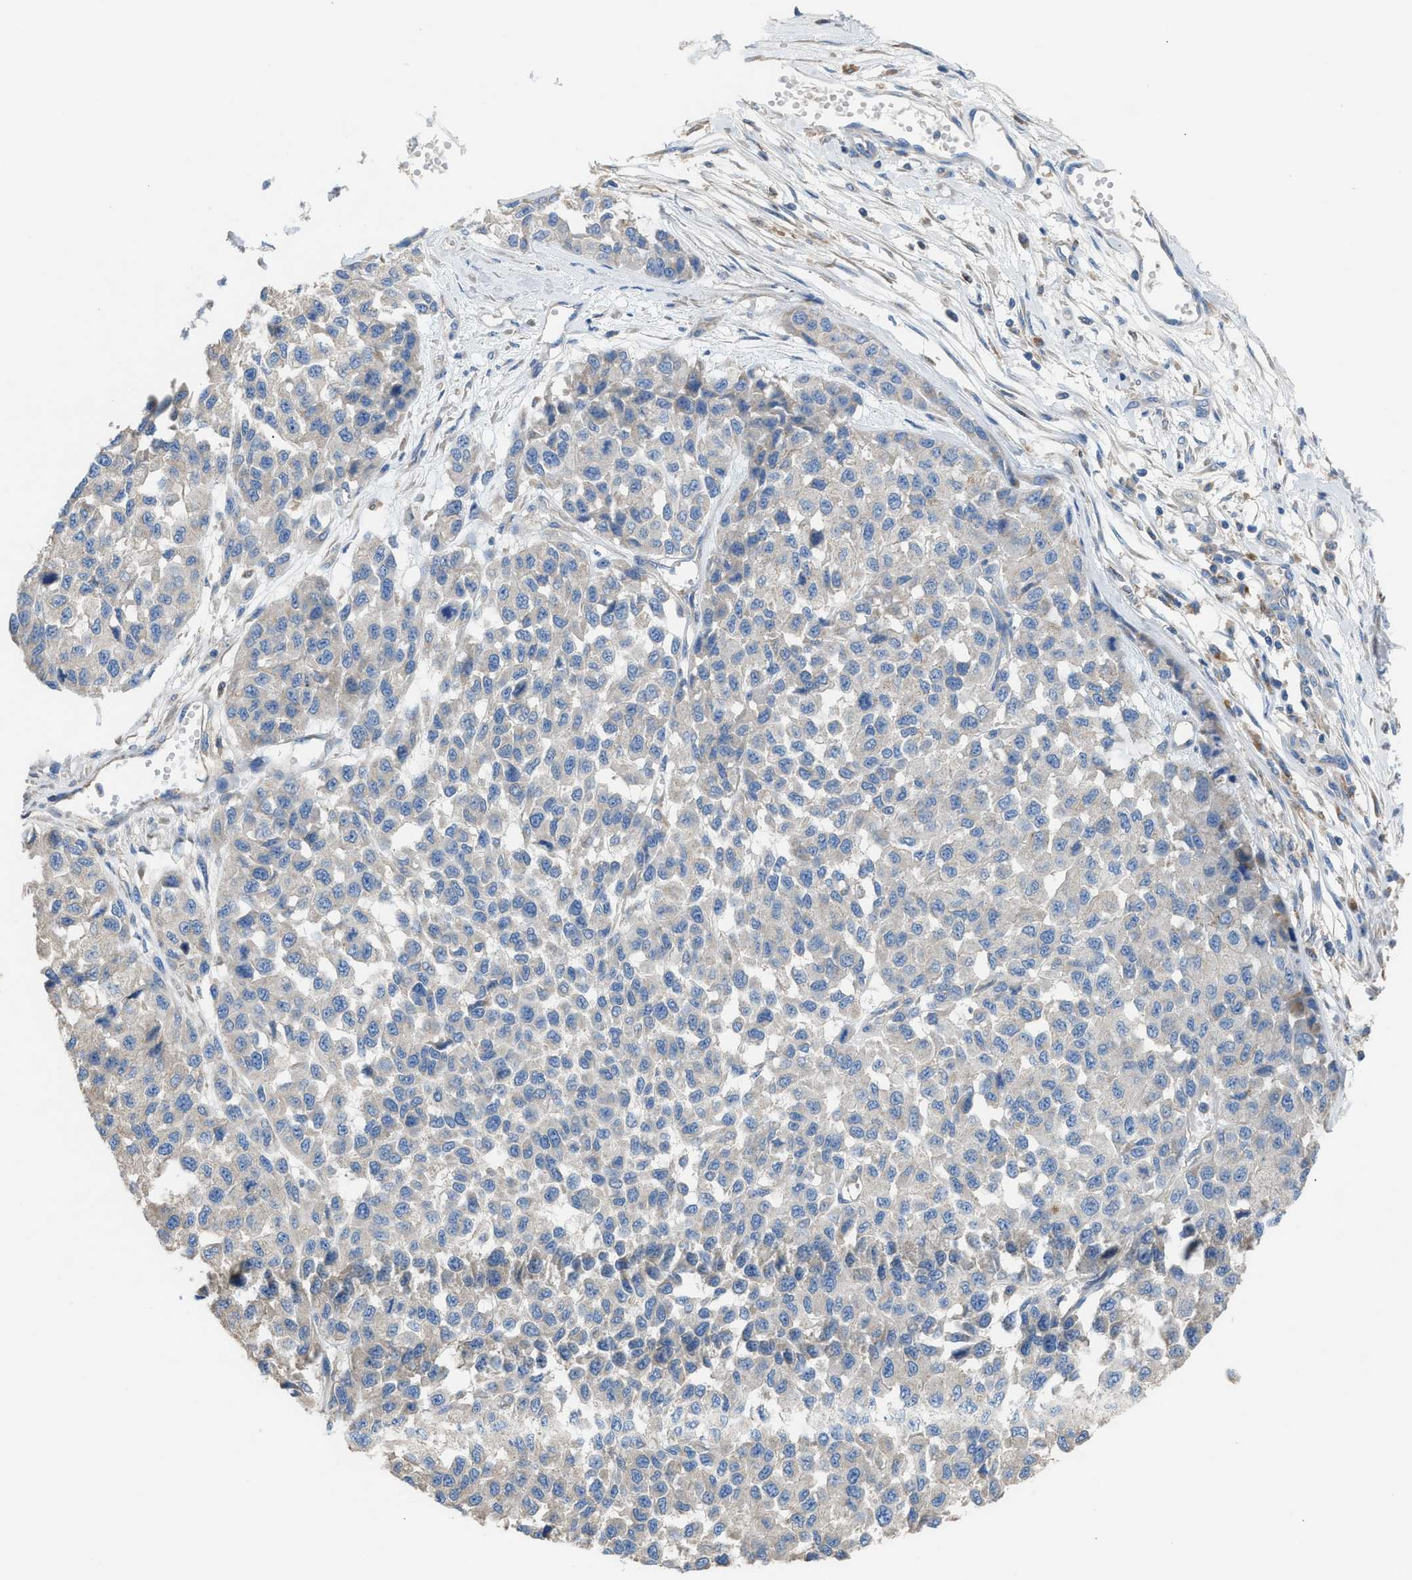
{"staining": {"intensity": "negative", "quantity": "none", "location": "none"}, "tissue": "melanoma", "cell_type": "Tumor cells", "image_type": "cancer", "snomed": [{"axis": "morphology", "description": "Malignant melanoma, NOS"}, {"axis": "topography", "description": "Skin"}], "caption": "This is an immunohistochemistry histopathology image of human malignant melanoma. There is no staining in tumor cells.", "gene": "AOAH", "patient": {"sex": "male", "age": 62}}